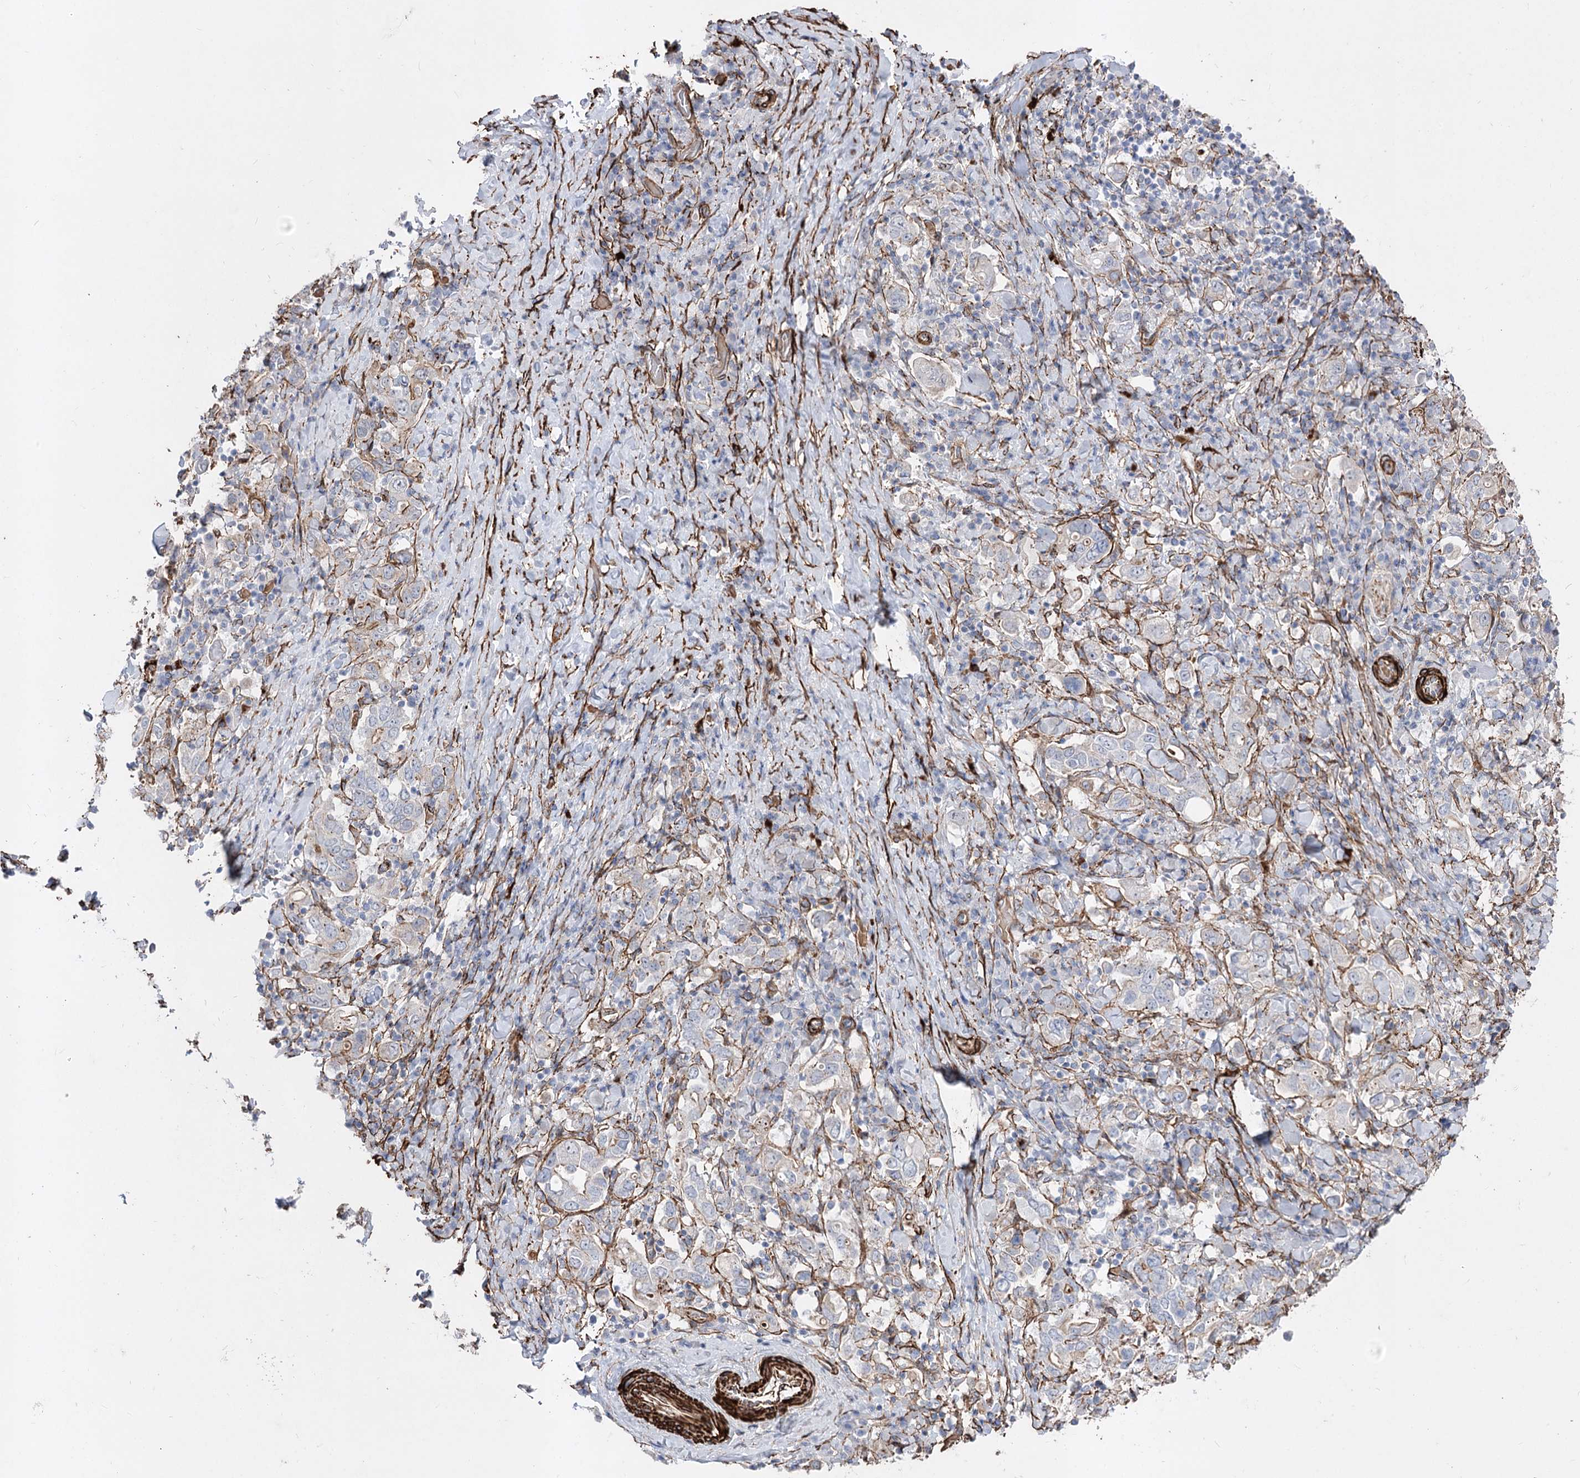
{"staining": {"intensity": "negative", "quantity": "none", "location": "none"}, "tissue": "stomach cancer", "cell_type": "Tumor cells", "image_type": "cancer", "snomed": [{"axis": "morphology", "description": "Adenocarcinoma, NOS"}, {"axis": "topography", "description": "Stomach, upper"}], "caption": "Stomach adenocarcinoma stained for a protein using IHC reveals no staining tumor cells.", "gene": "ARHGAP20", "patient": {"sex": "male", "age": 62}}